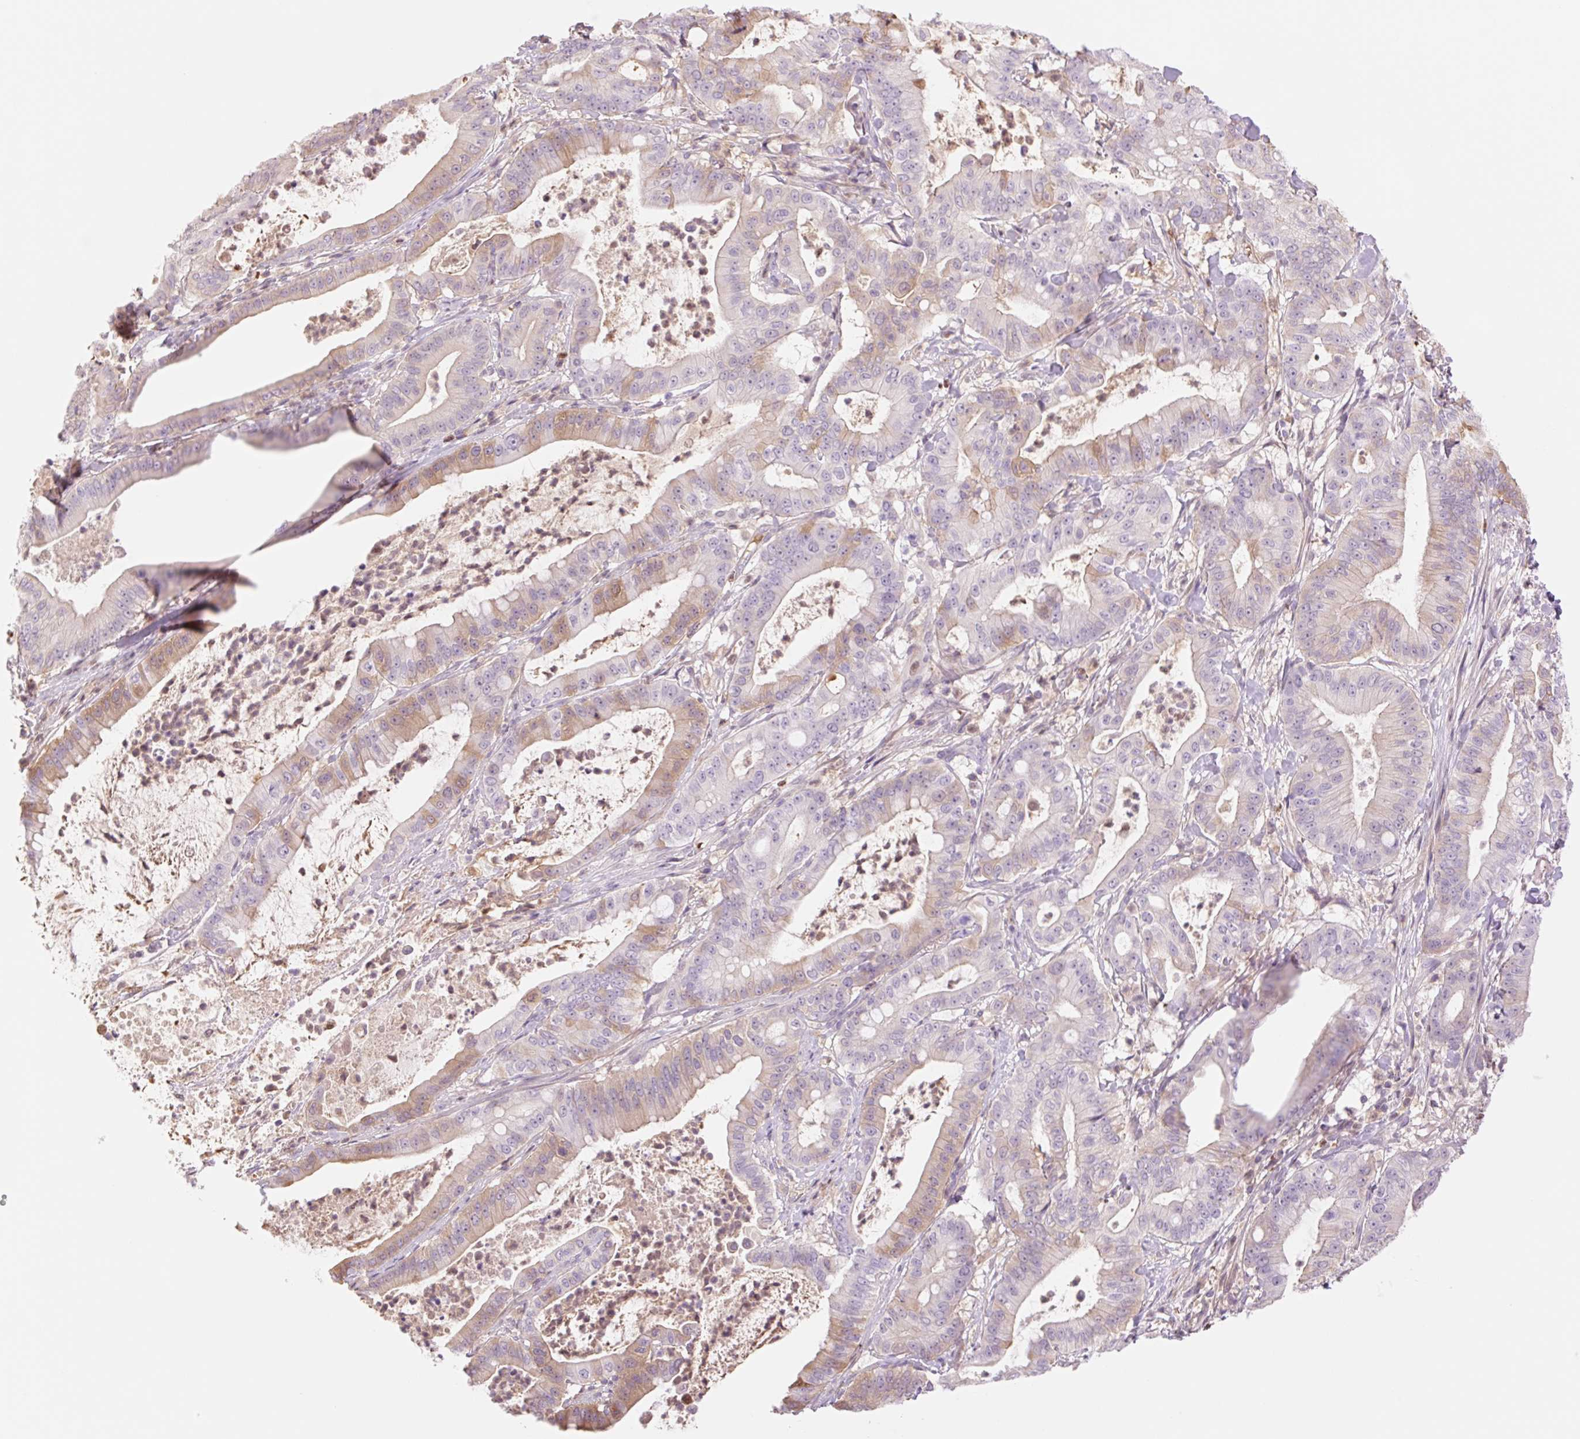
{"staining": {"intensity": "moderate", "quantity": "<25%", "location": "cytoplasmic/membranous"}, "tissue": "pancreatic cancer", "cell_type": "Tumor cells", "image_type": "cancer", "snomed": [{"axis": "morphology", "description": "Adenocarcinoma, NOS"}, {"axis": "topography", "description": "Pancreas"}], "caption": "Pancreatic adenocarcinoma tissue shows moderate cytoplasmic/membranous expression in about <25% of tumor cells, visualized by immunohistochemistry. The staining is performed using DAB (3,3'-diaminobenzidine) brown chromogen to label protein expression. The nuclei are counter-stained blue using hematoxylin.", "gene": "HEBP1", "patient": {"sex": "male", "age": 71}}